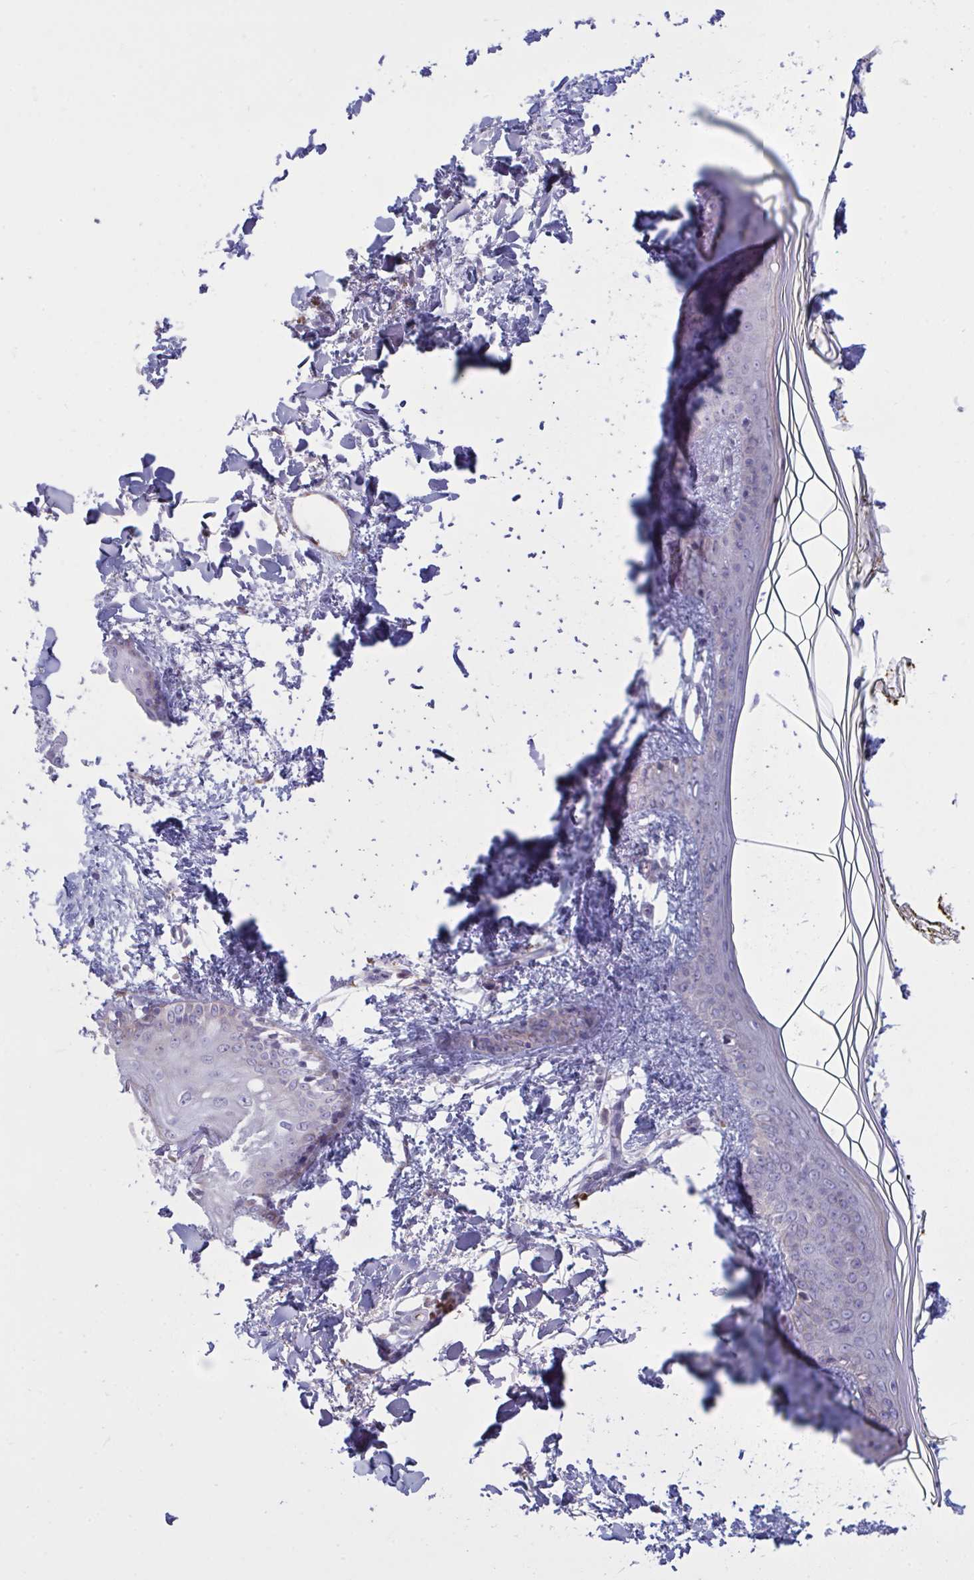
{"staining": {"intensity": "negative", "quantity": "none", "location": "none"}, "tissue": "skin", "cell_type": "Fibroblasts", "image_type": "normal", "snomed": [{"axis": "morphology", "description": "Normal tissue, NOS"}, {"axis": "topography", "description": "Skin"}], "caption": "IHC of normal human skin shows no expression in fibroblasts.", "gene": "VWC2", "patient": {"sex": "female", "age": 34}}